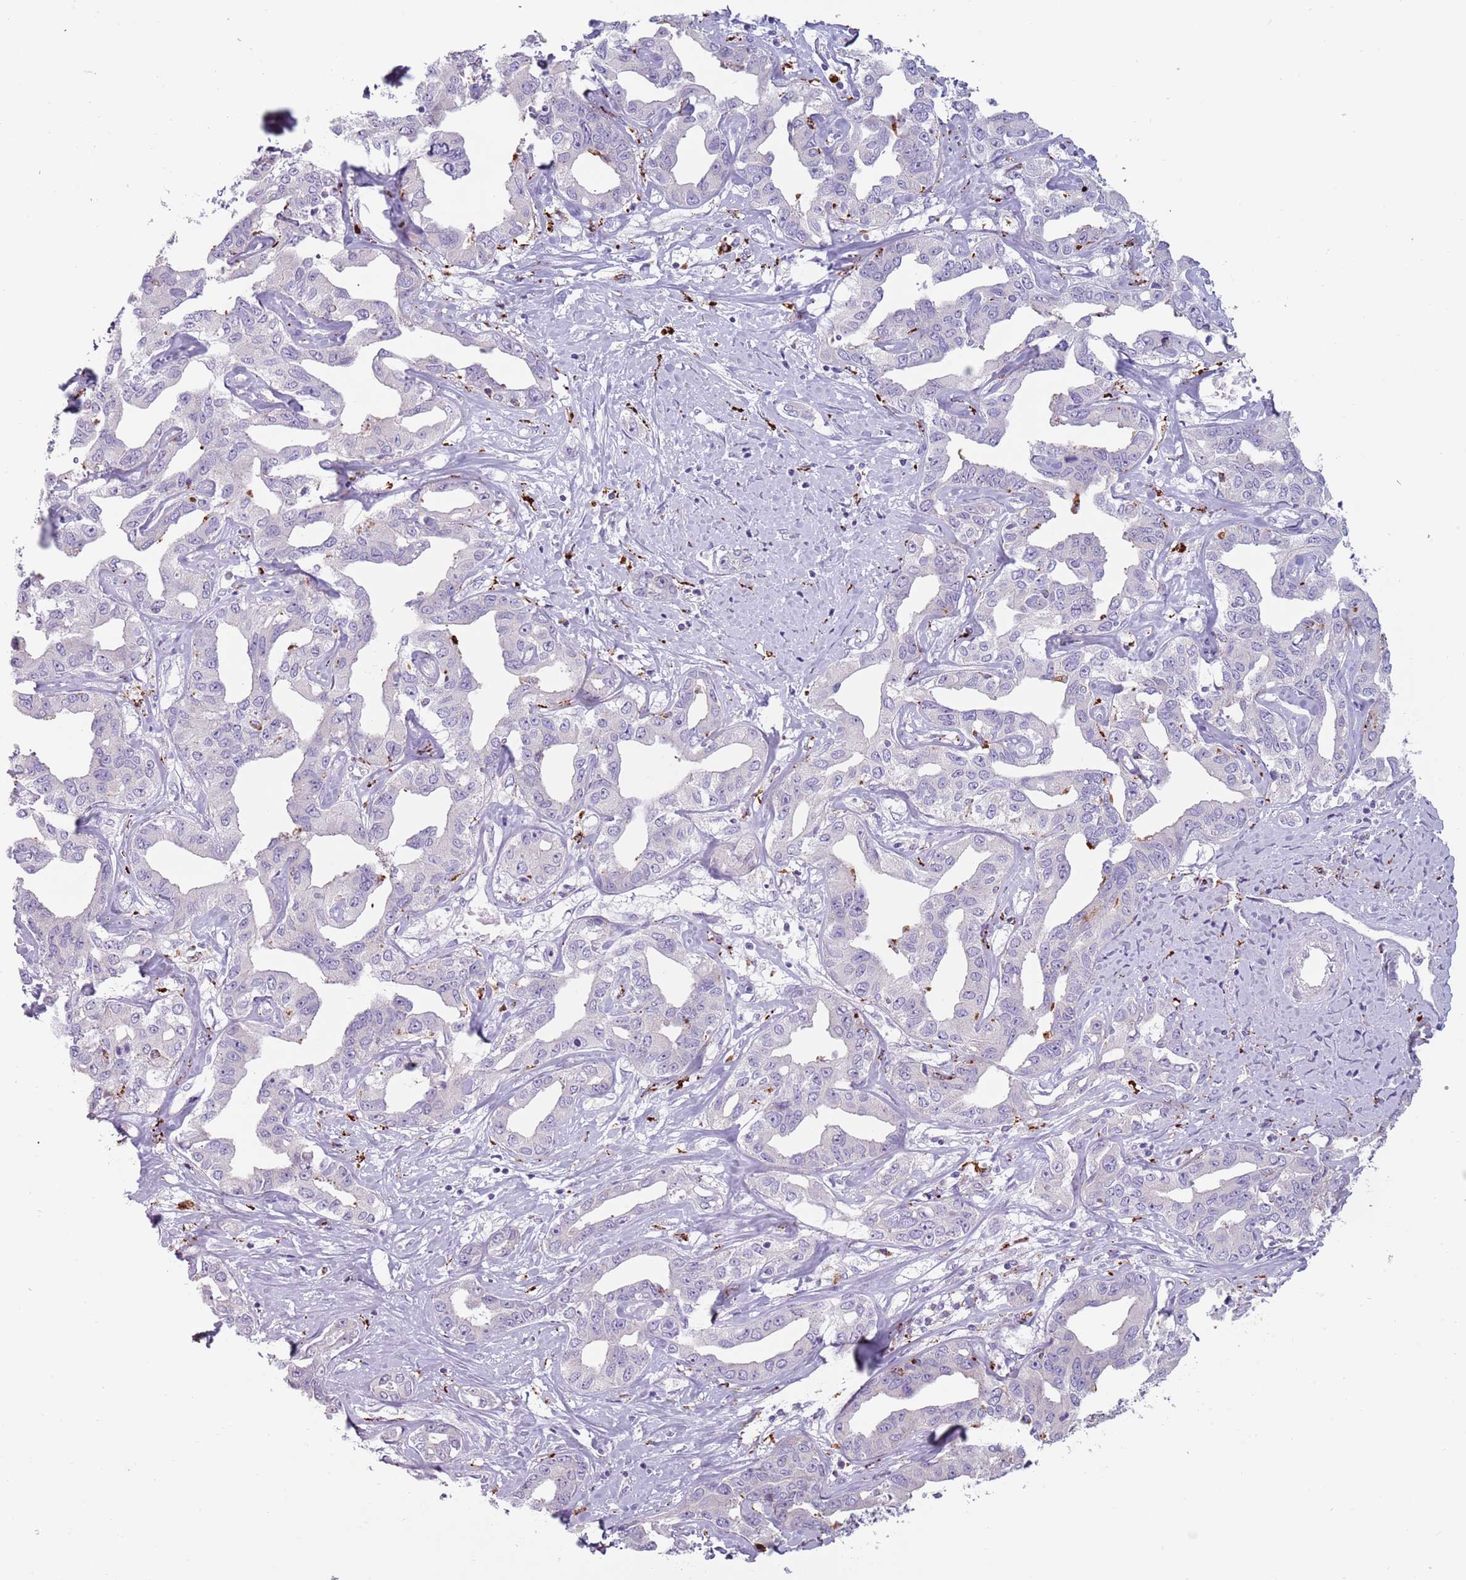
{"staining": {"intensity": "negative", "quantity": "none", "location": "none"}, "tissue": "liver cancer", "cell_type": "Tumor cells", "image_type": "cancer", "snomed": [{"axis": "morphology", "description": "Cholangiocarcinoma"}, {"axis": "topography", "description": "Liver"}], "caption": "Immunohistochemical staining of human liver cancer (cholangiocarcinoma) exhibits no significant staining in tumor cells. (Stains: DAB (3,3'-diaminobenzidine) IHC with hematoxylin counter stain, Microscopy: brightfield microscopy at high magnification).", "gene": "NWD2", "patient": {"sex": "male", "age": 59}}